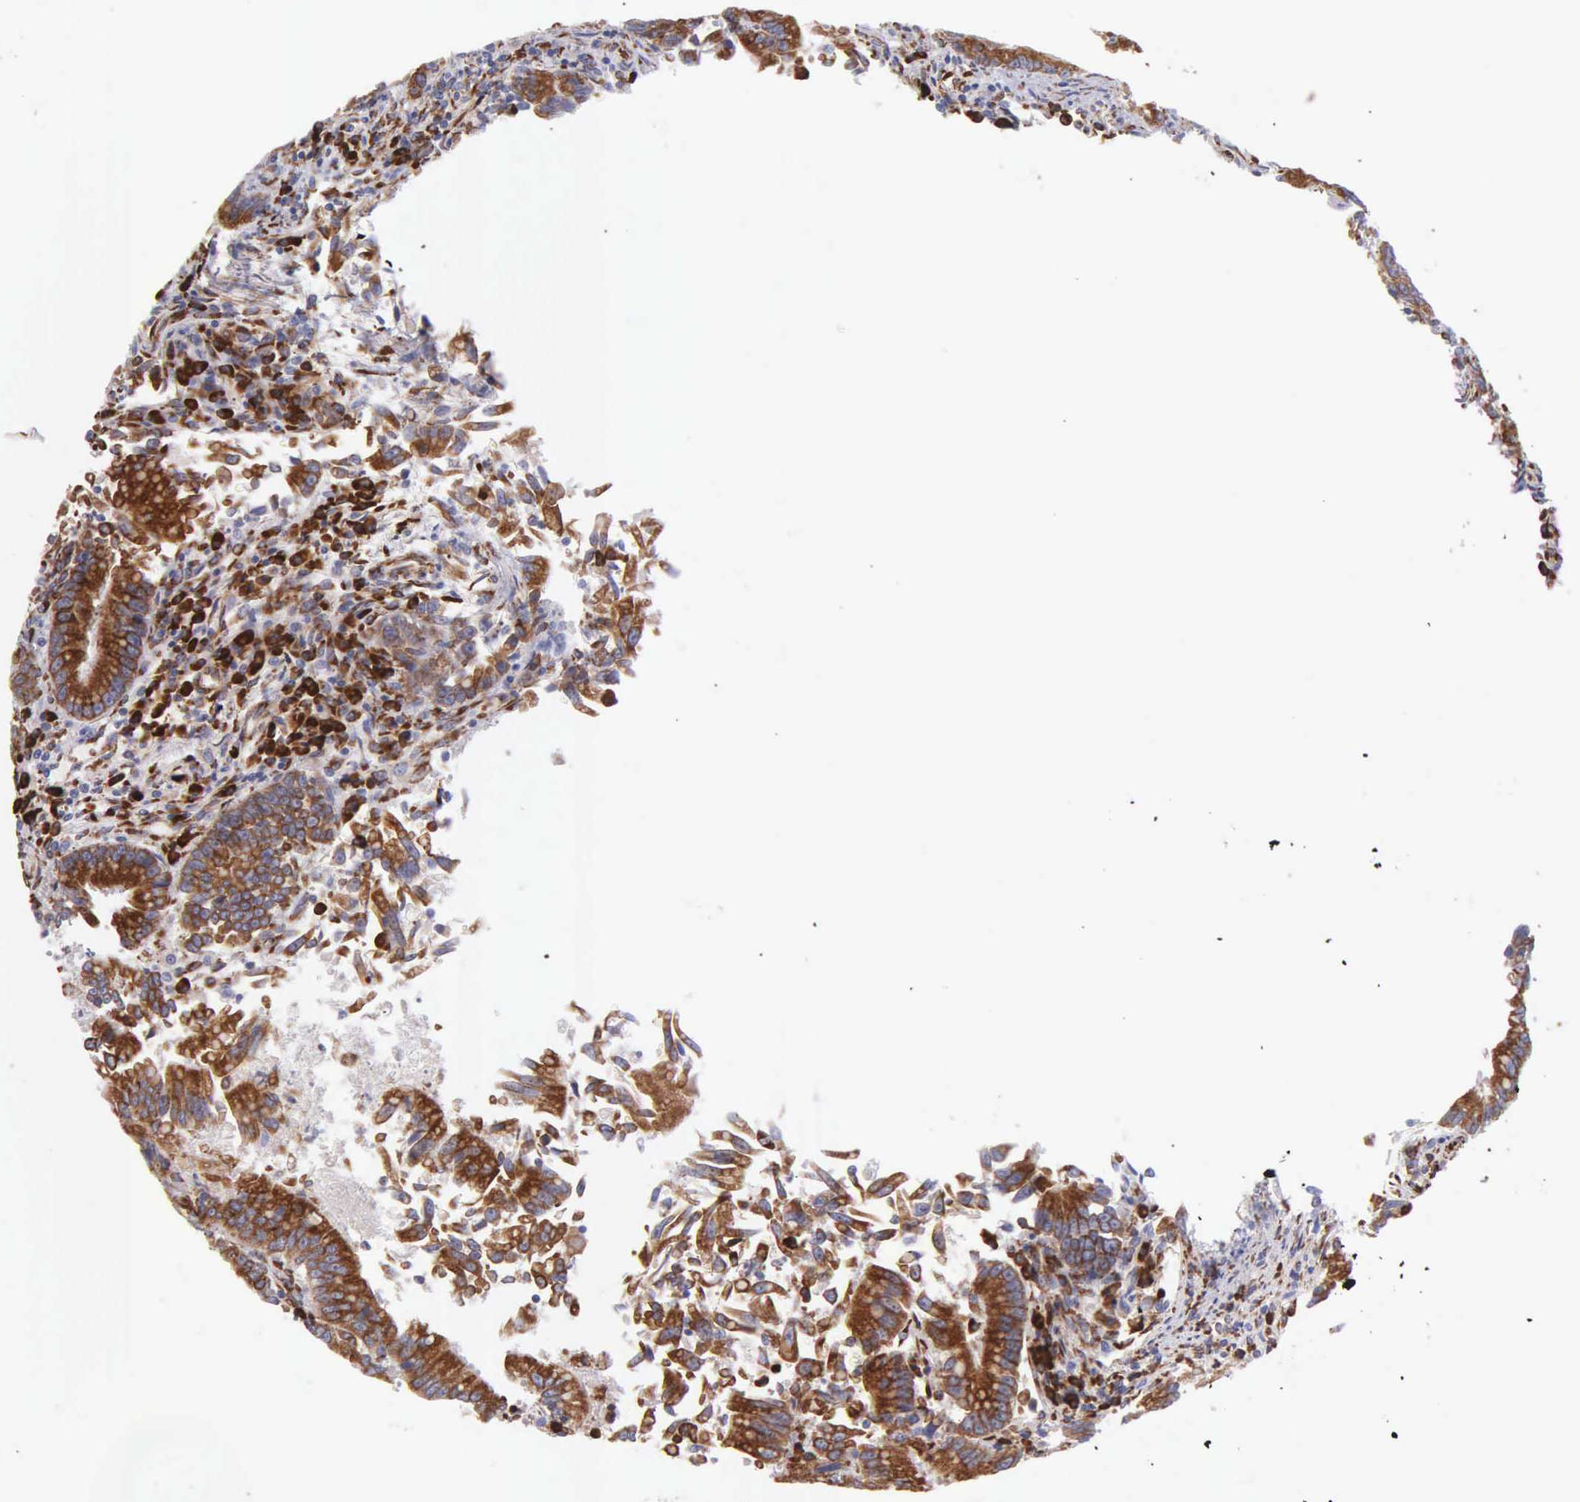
{"staining": {"intensity": "strong", "quantity": ">75%", "location": "cytoplasmic/membranous"}, "tissue": "colorectal cancer", "cell_type": "Tumor cells", "image_type": "cancer", "snomed": [{"axis": "morphology", "description": "Adenocarcinoma, NOS"}, {"axis": "topography", "description": "Rectum"}], "caption": "Immunohistochemical staining of adenocarcinoma (colorectal) exhibits high levels of strong cytoplasmic/membranous protein positivity in approximately >75% of tumor cells.", "gene": "CKAP4", "patient": {"sex": "female", "age": 81}}